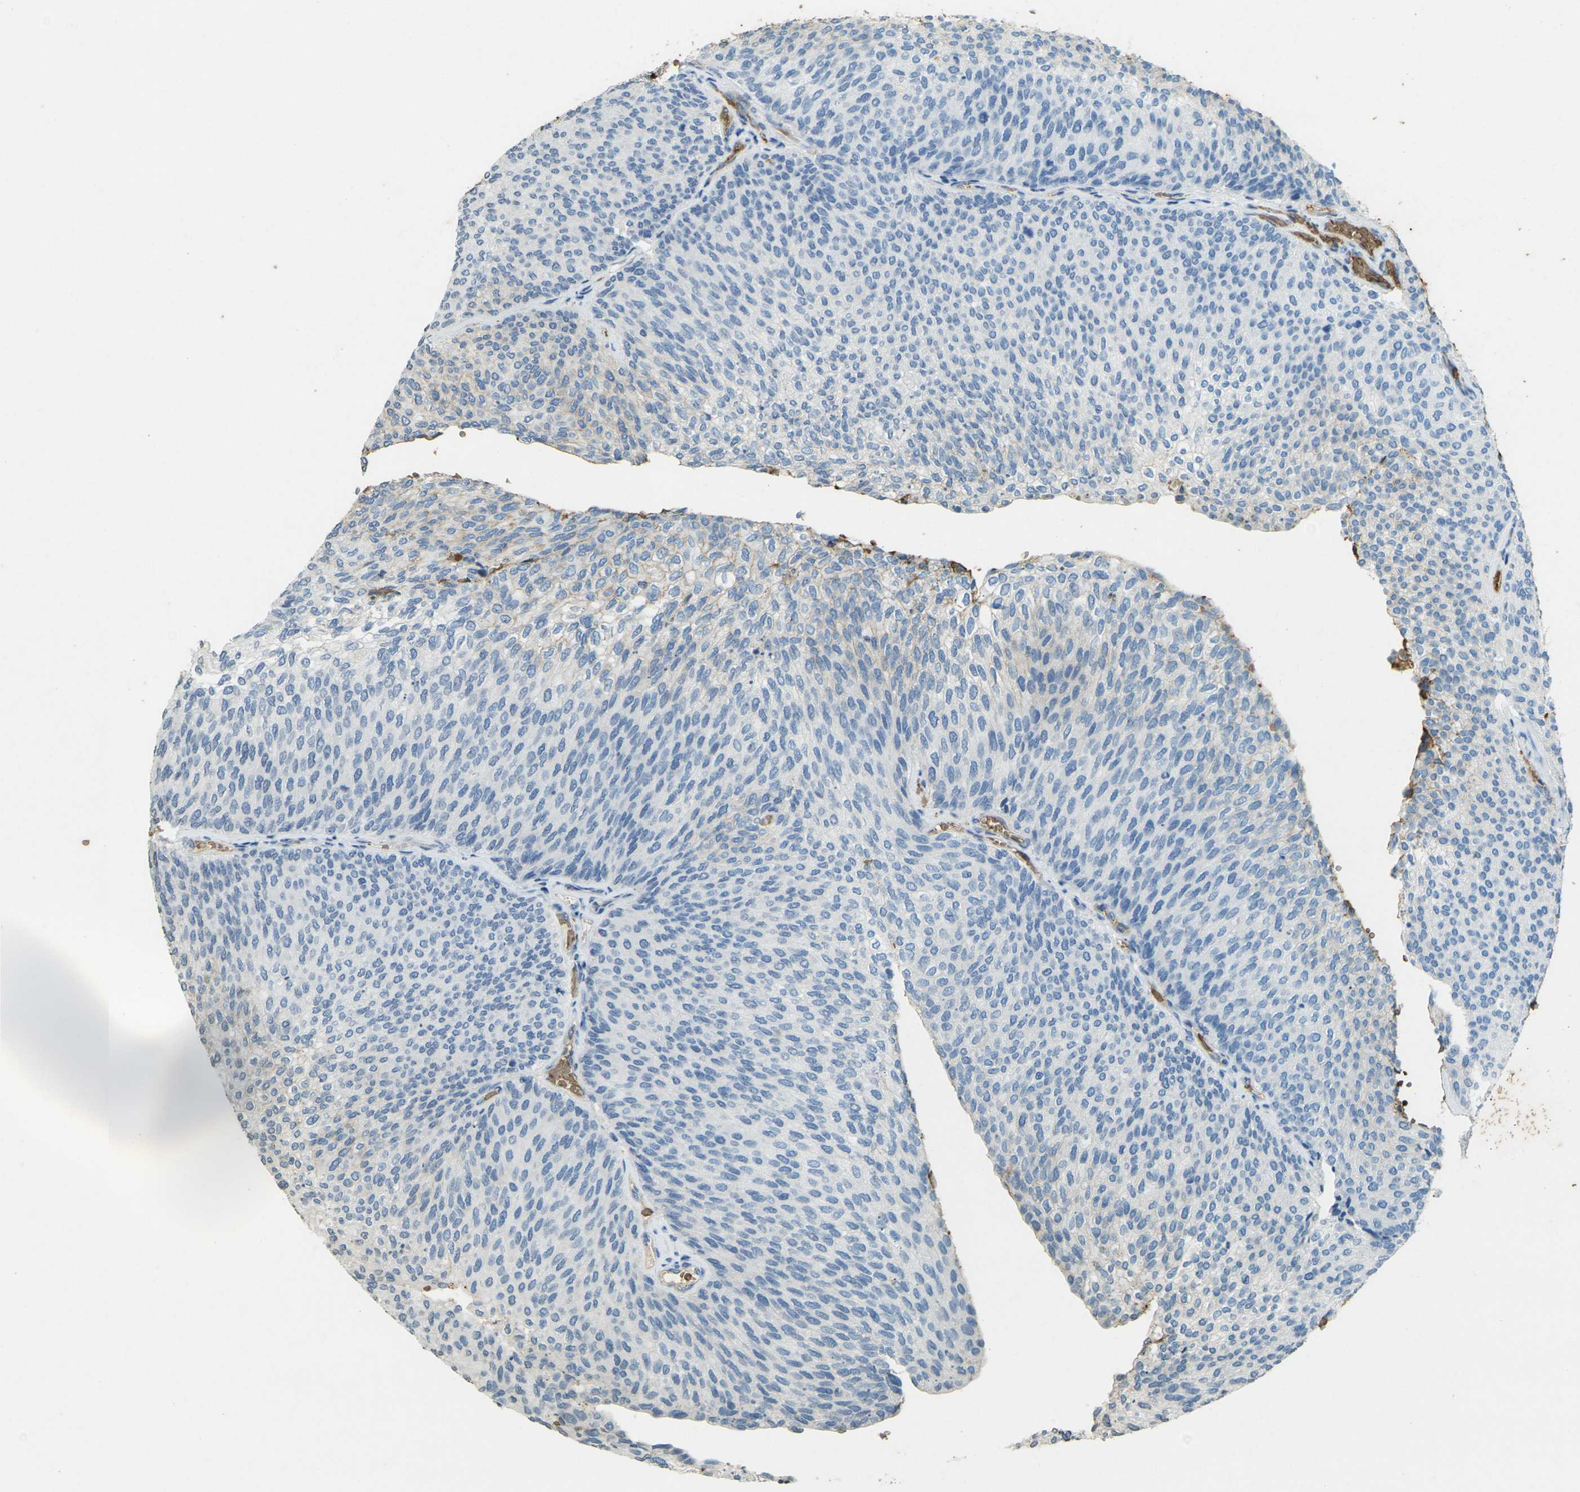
{"staining": {"intensity": "negative", "quantity": "none", "location": "none"}, "tissue": "urothelial cancer", "cell_type": "Tumor cells", "image_type": "cancer", "snomed": [{"axis": "morphology", "description": "Urothelial carcinoma, Low grade"}, {"axis": "topography", "description": "Urinary bladder"}], "caption": "The immunohistochemistry photomicrograph has no significant expression in tumor cells of urothelial cancer tissue.", "gene": "HBB", "patient": {"sex": "female", "age": 79}}